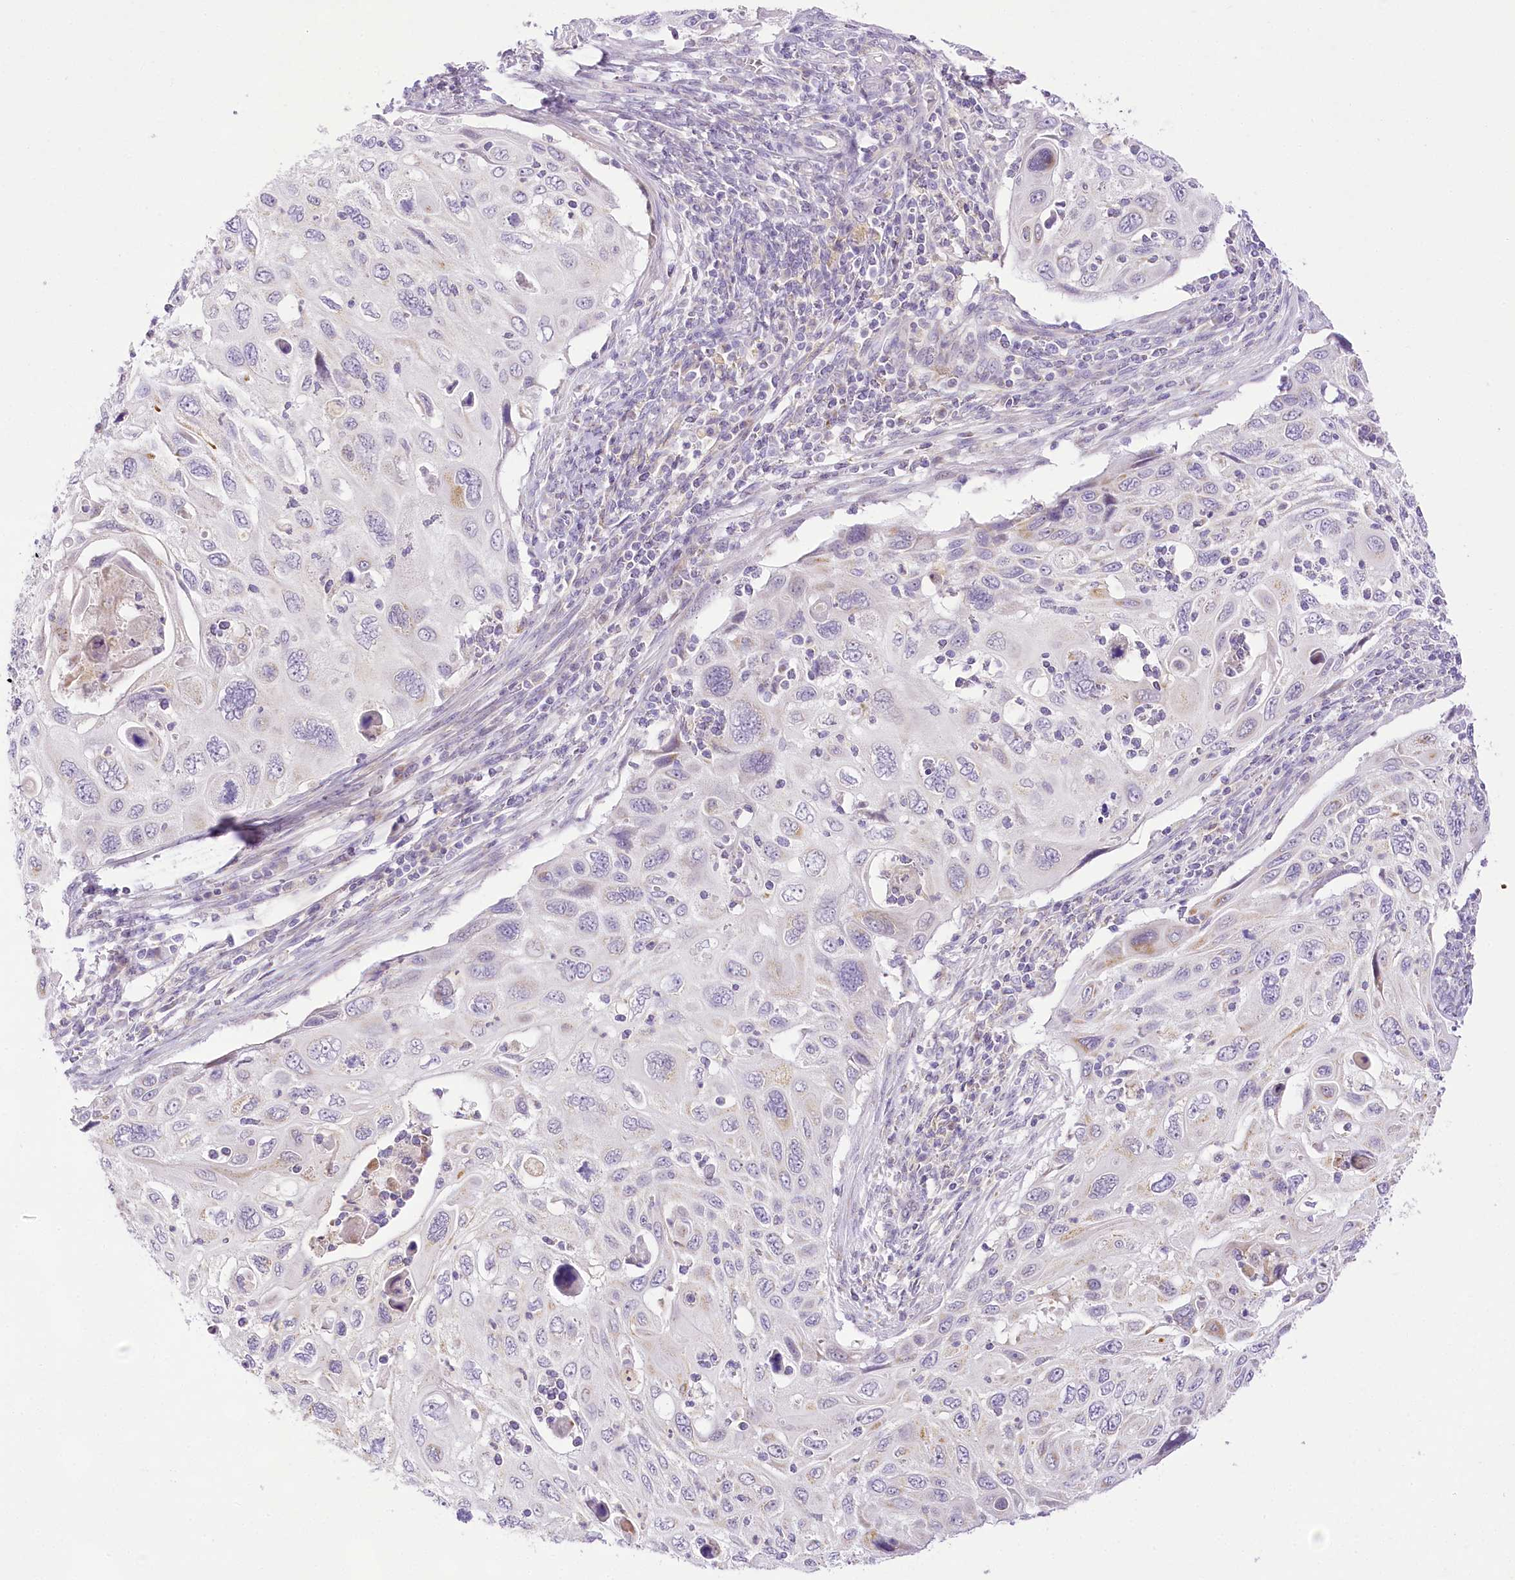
{"staining": {"intensity": "negative", "quantity": "none", "location": "none"}, "tissue": "cervical cancer", "cell_type": "Tumor cells", "image_type": "cancer", "snomed": [{"axis": "morphology", "description": "Squamous cell carcinoma, NOS"}, {"axis": "topography", "description": "Cervix"}], "caption": "Histopathology image shows no significant protein expression in tumor cells of cervical cancer.", "gene": "CCDC30", "patient": {"sex": "female", "age": 70}}